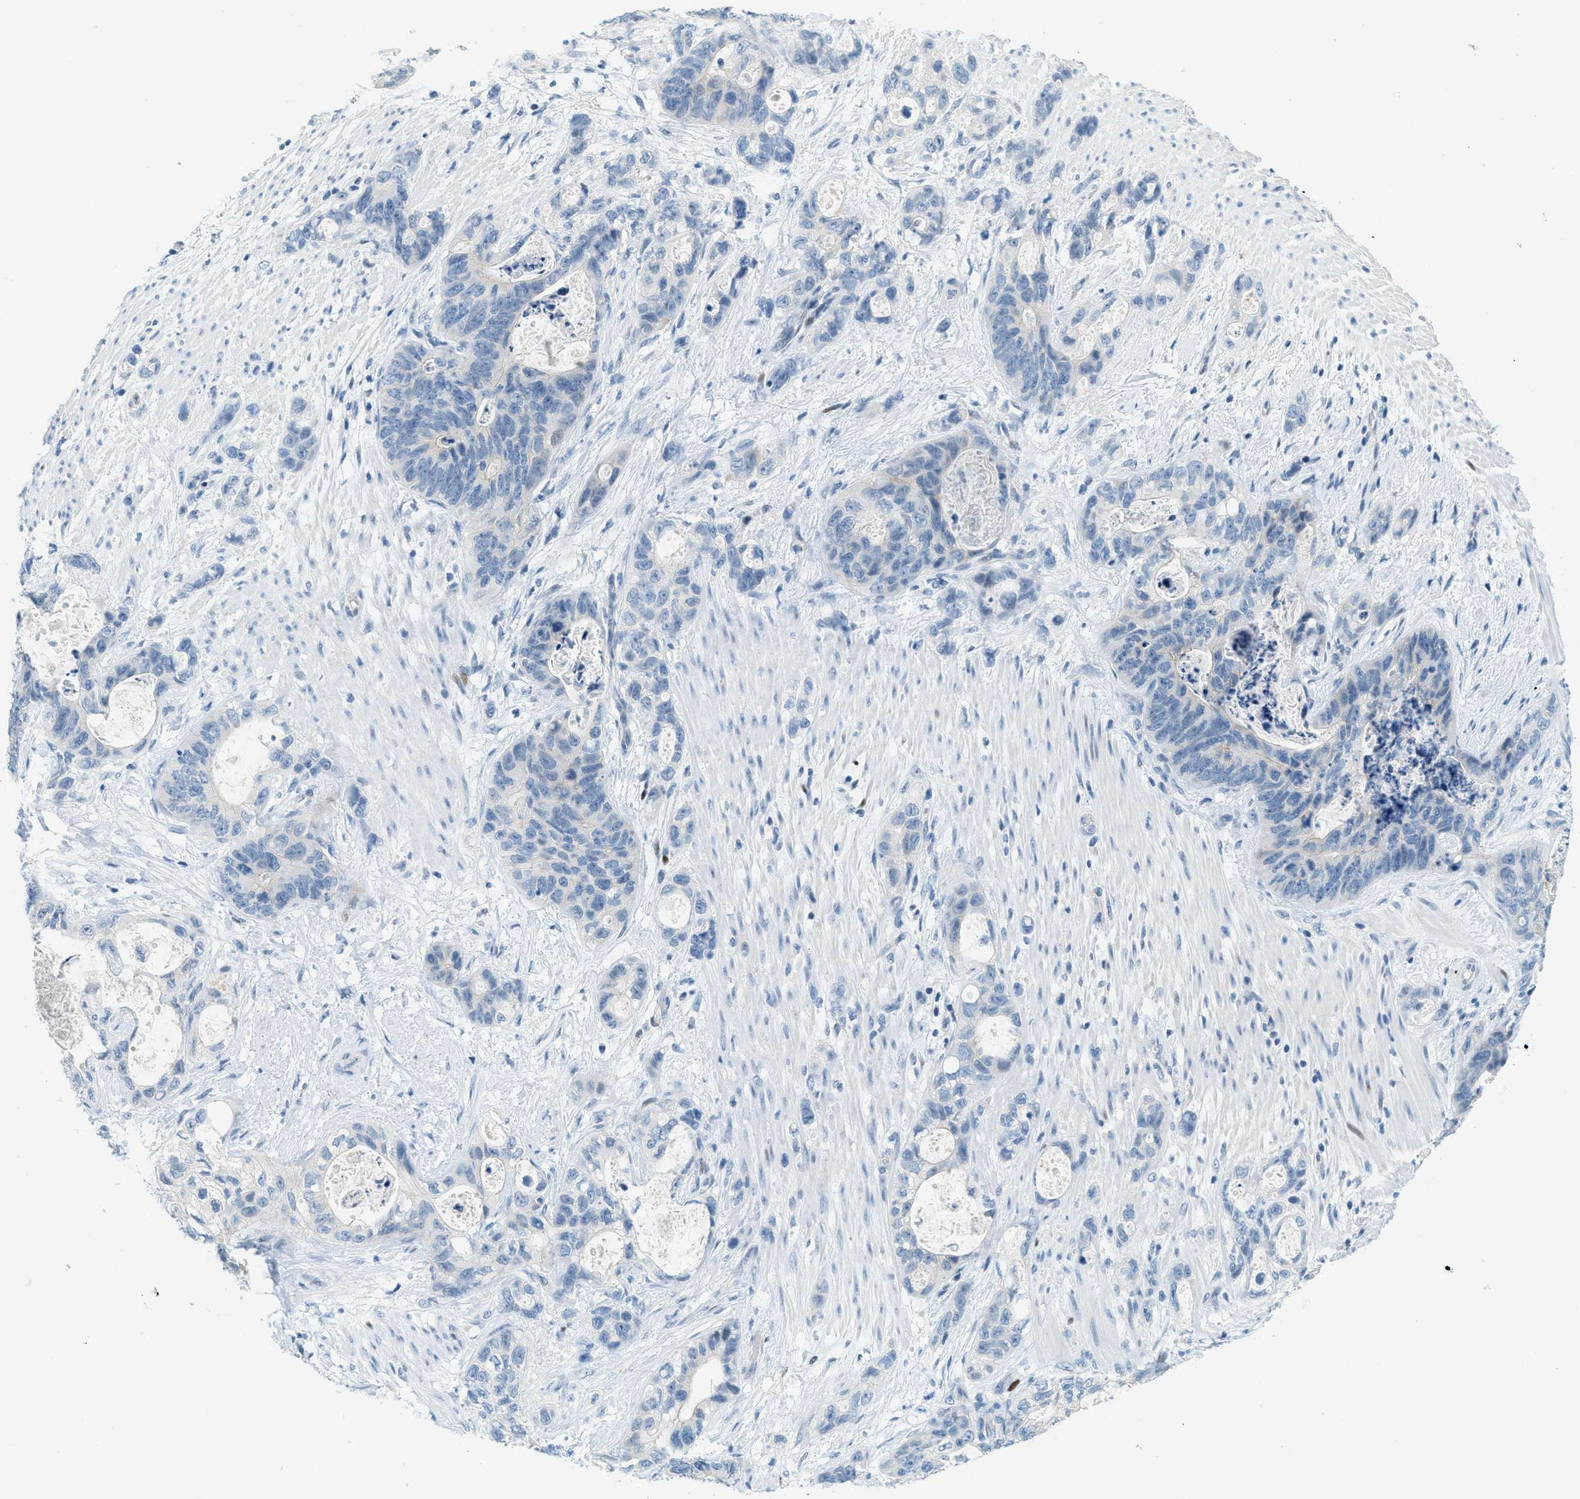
{"staining": {"intensity": "negative", "quantity": "none", "location": "none"}, "tissue": "stomach cancer", "cell_type": "Tumor cells", "image_type": "cancer", "snomed": [{"axis": "morphology", "description": "Normal tissue, NOS"}, {"axis": "morphology", "description": "Adenocarcinoma, NOS"}, {"axis": "topography", "description": "Stomach"}], "caption": "A histopathology image of stomach cancer stained for a protein shows no brown staining in tumor cells. (Brightfield microscopy of DAB immunohistochemistry (IHC) at high magnification).", "gene": "CYP4X1", "patient": {"sex": "female", "age": 89}}